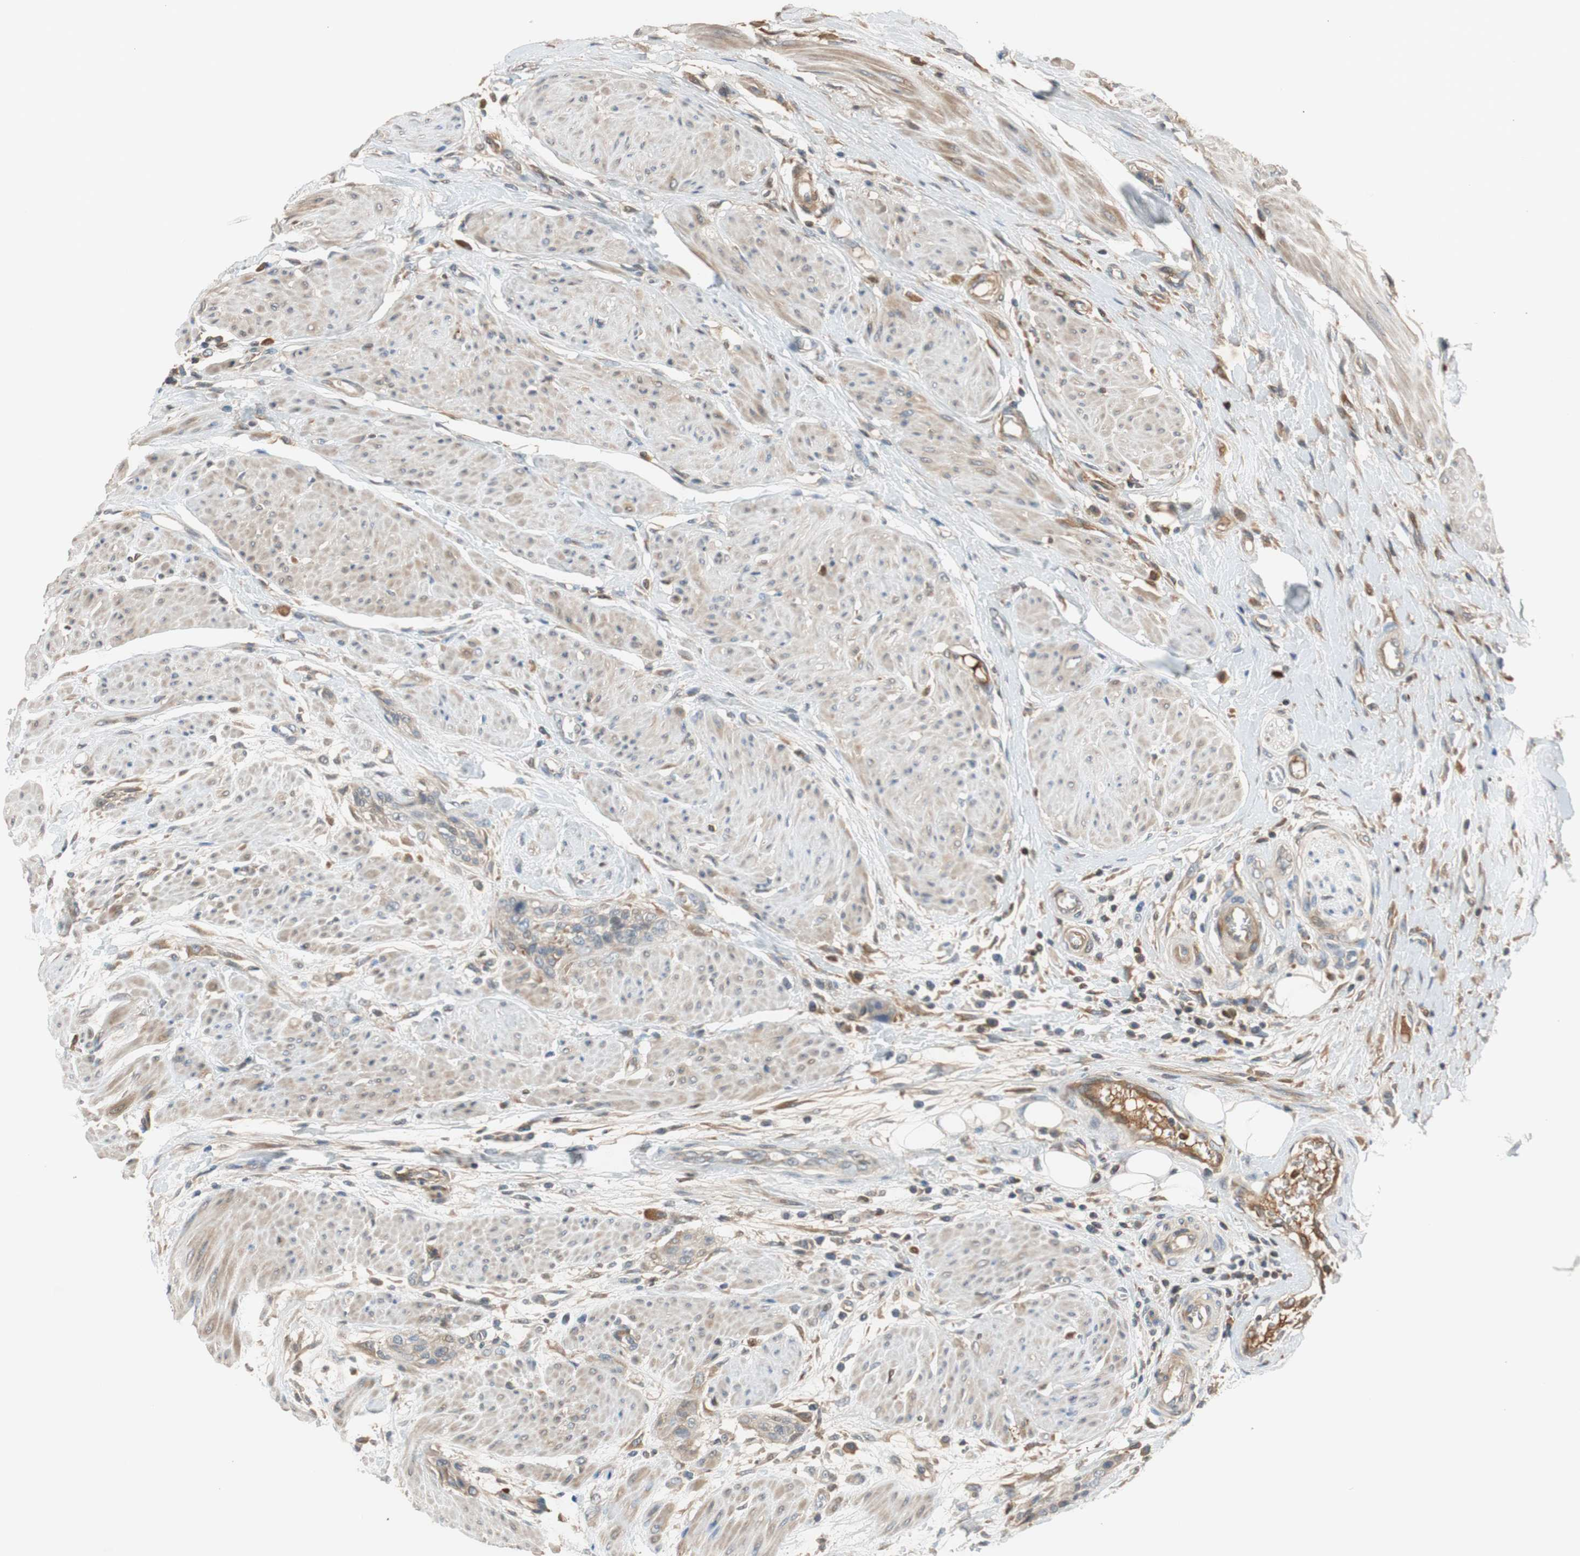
{"staining": {"intensity": "weak", "quantity": ">75%", "location": "cytoplasmic/membranous"}, "tissue": "urothelial cancer", "cell_type": "Tumor cells", "image_type": "cancer", "snomed": [{"axis": "morphology", "description": "Urothelial carcinoma, High grade"}, {"axis": "topography", "description": "Urinary bladder"}], "caption": "Urothelial cancer was stained to show a protein in brown. There is low levels of weak cytoplasmic/membranous positivity in approximately >75% of tumor cells. The staining was performed using DAB (3,3'-diaminobenzidine) to visualize the protein expression in brown, while the nuclei were stained in blue with hematoxylin (Magnification: 20x).", "gene": "C4A", "patient": {"sex": "male", "age": 35}}